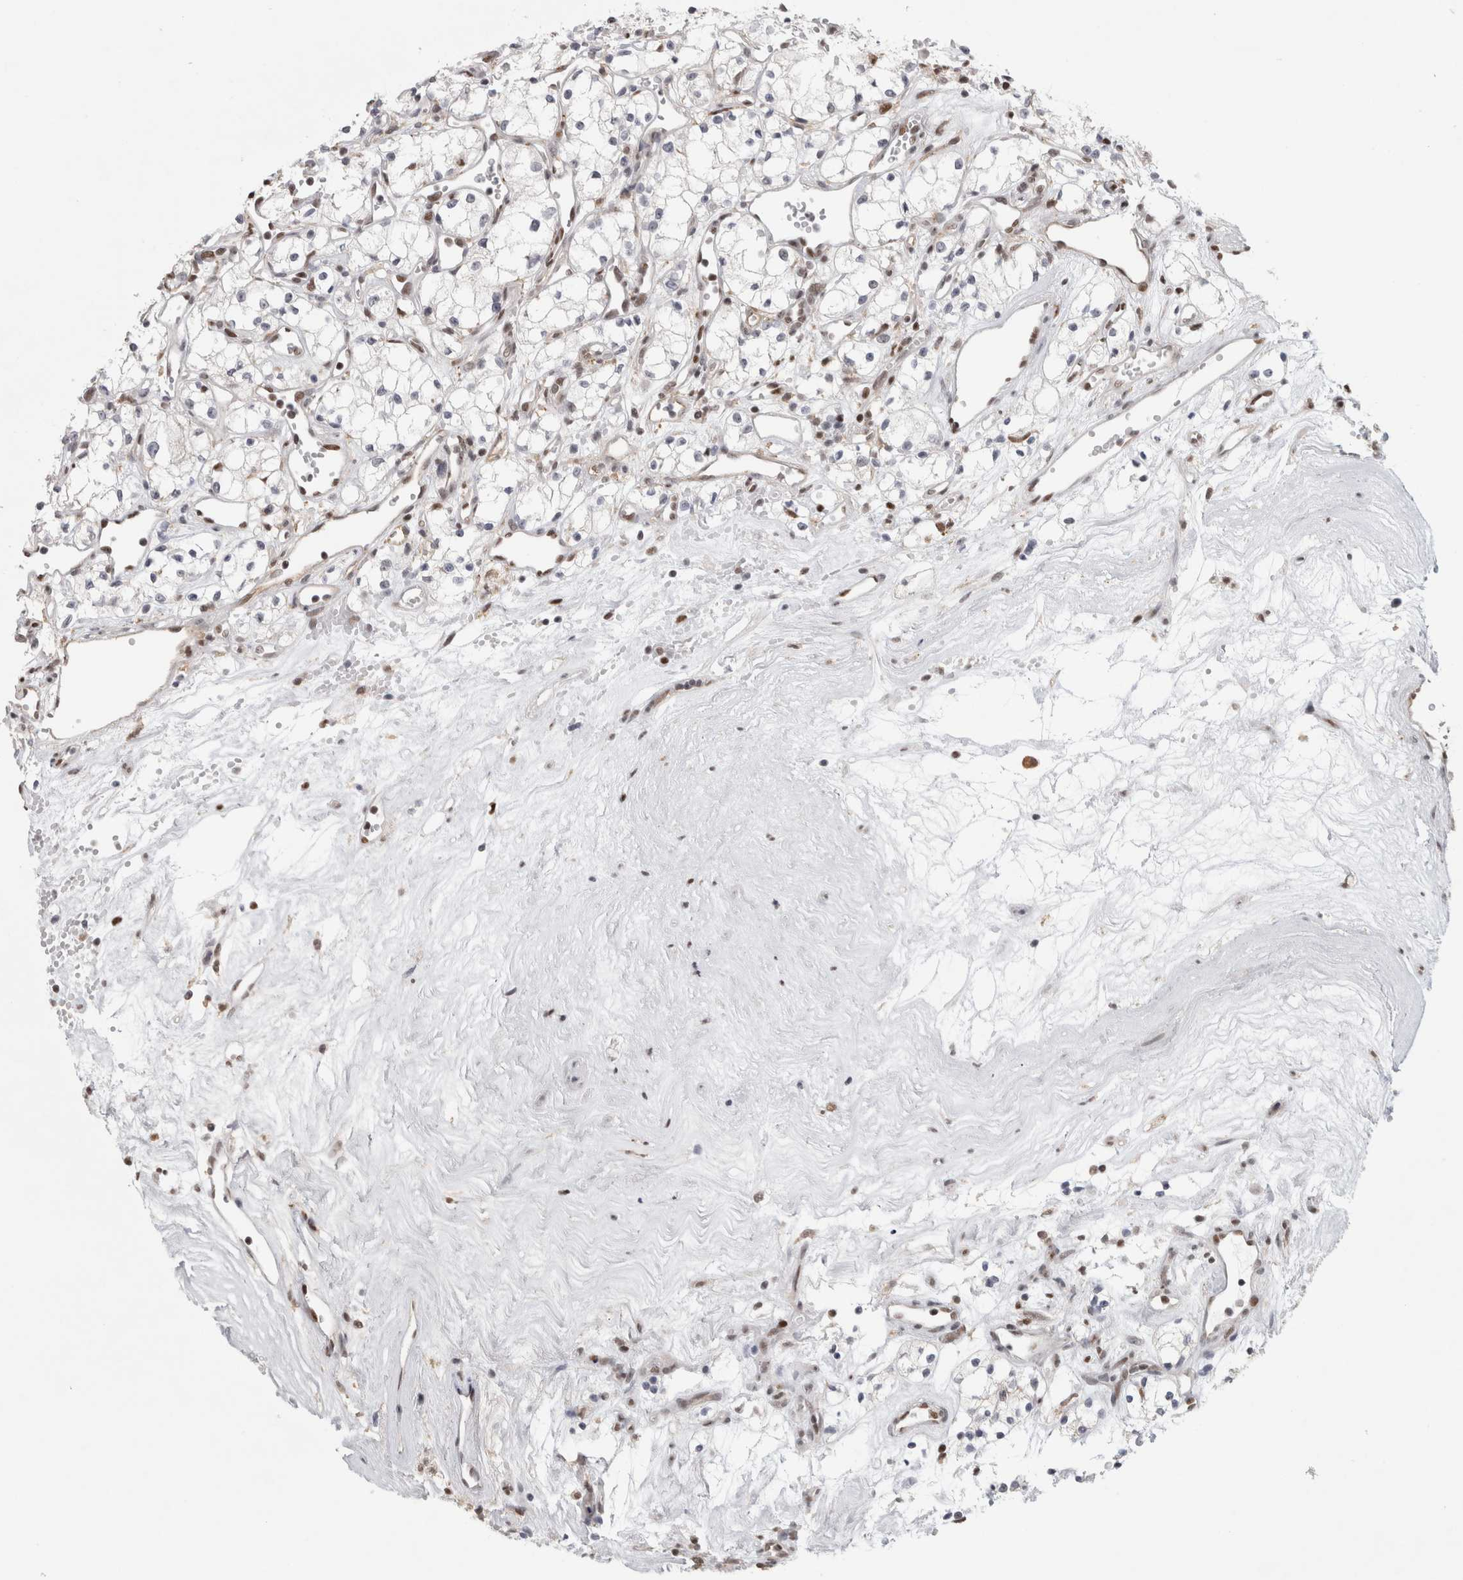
{"staining": {"intensity": "negative", "quantity": "none", "location": "none"}, "tissue": "renal cancer", "cell_type": "Tumor cells", "image_type": "cancer", "snomed": [{"axis": "morphology", "description": "Adenocarcinoma, NOS"}, {"axis": "topography", "description": "Kidney"}], "caption": "DAB (3,3'-diaminobenzidine) immunohistochemical staining of adenocarcinoma (renal) demonstrates no significant staining in tumor cells.", "gene": "SRARP", "patient": {"sex": "male", "age": 59}}